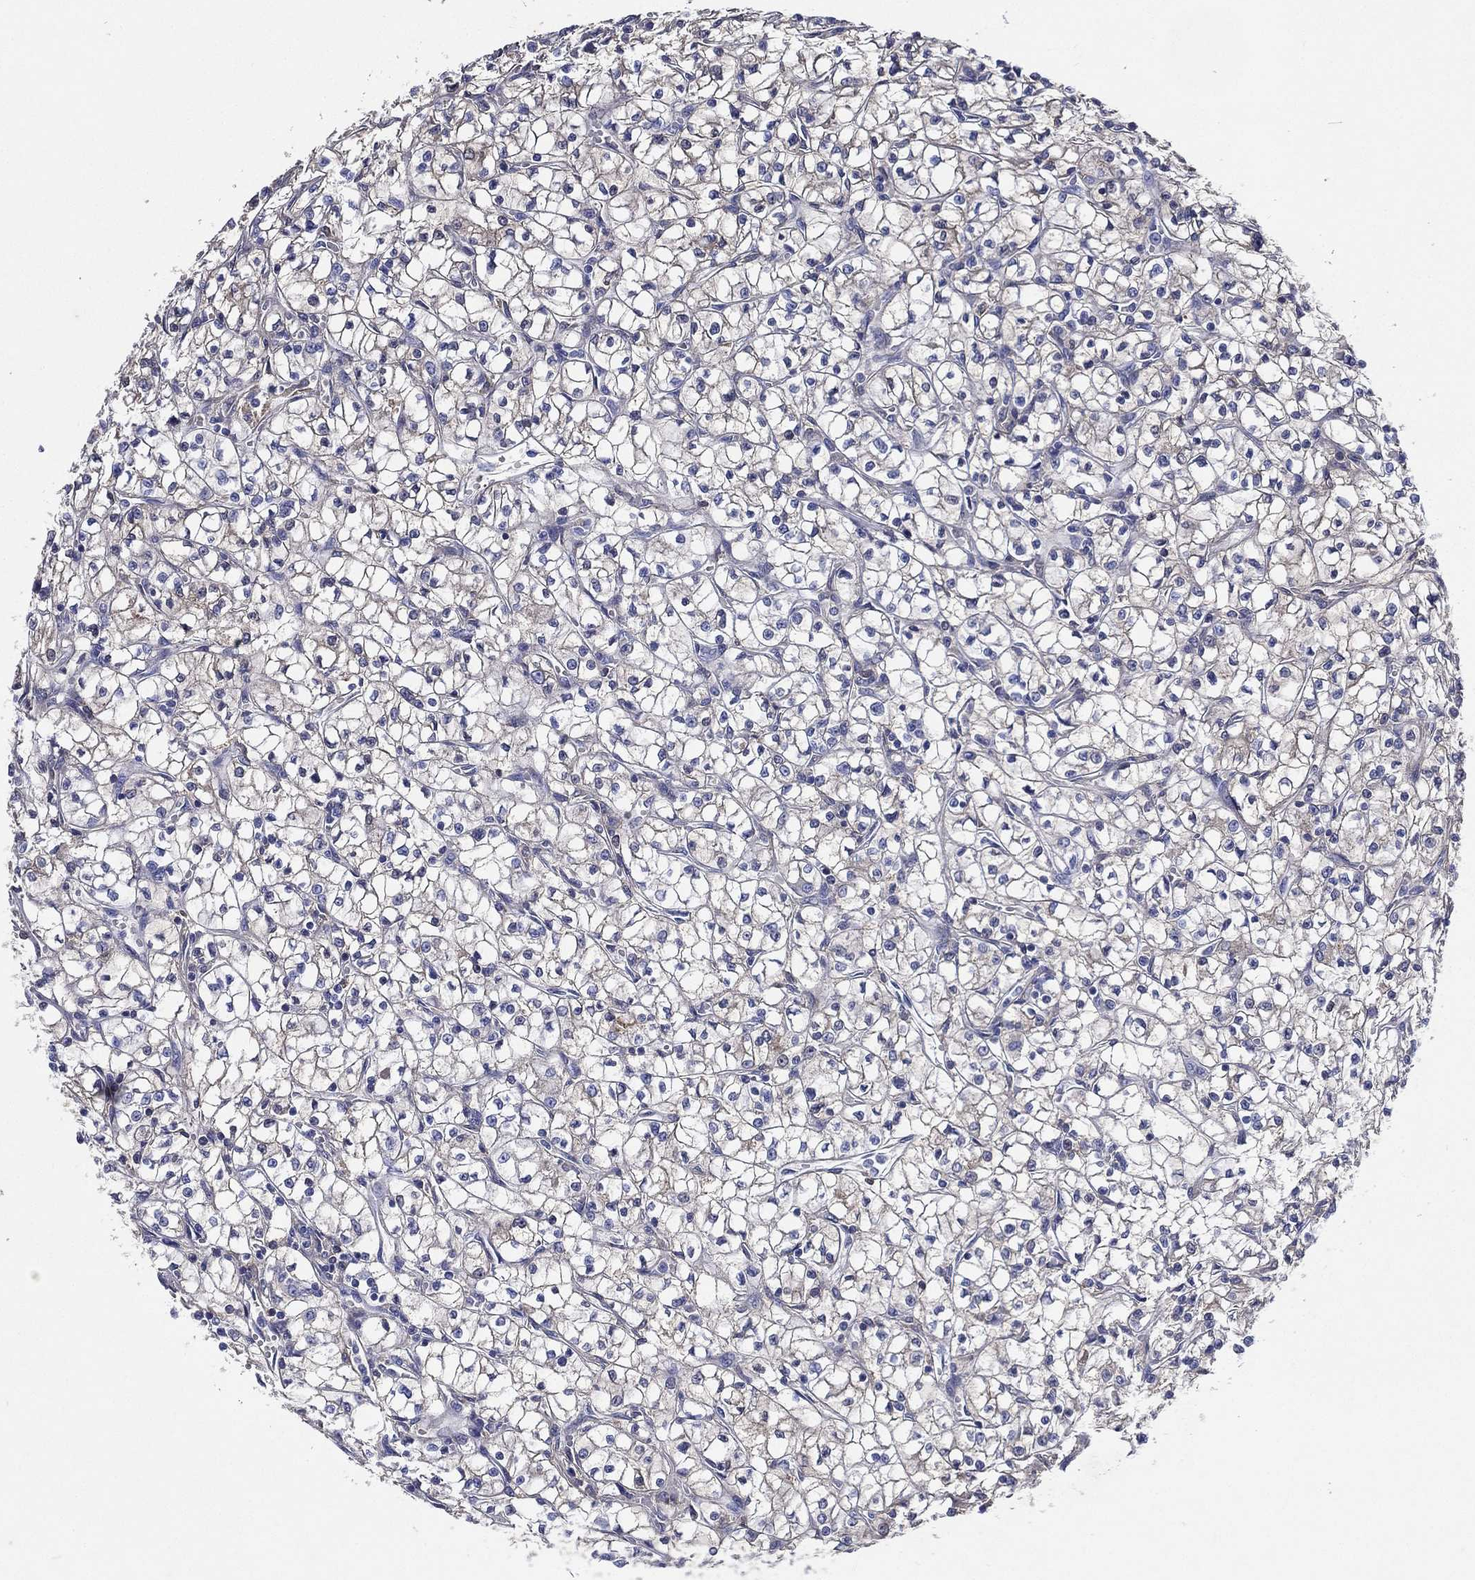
{"staining": {"intensity": "negative", "quantity": "none", "location": "none"}, "tissue": "renal cancer", "cell_type": "Tumor cells", "image_type": "cancer", "snomed": [{"axis": "morphology", "description": "Adenocarcinoma, NOS"}, {"axis": "topography", "description": "Kidney"}], "caption": "A high-resolution image shows IHC staining of renal adenocarcinoma, which demonstrates no significant positivity in tumor cells.", "gene": "TMPRSS11D", "patient": {"sex": "female", "age": 64}}